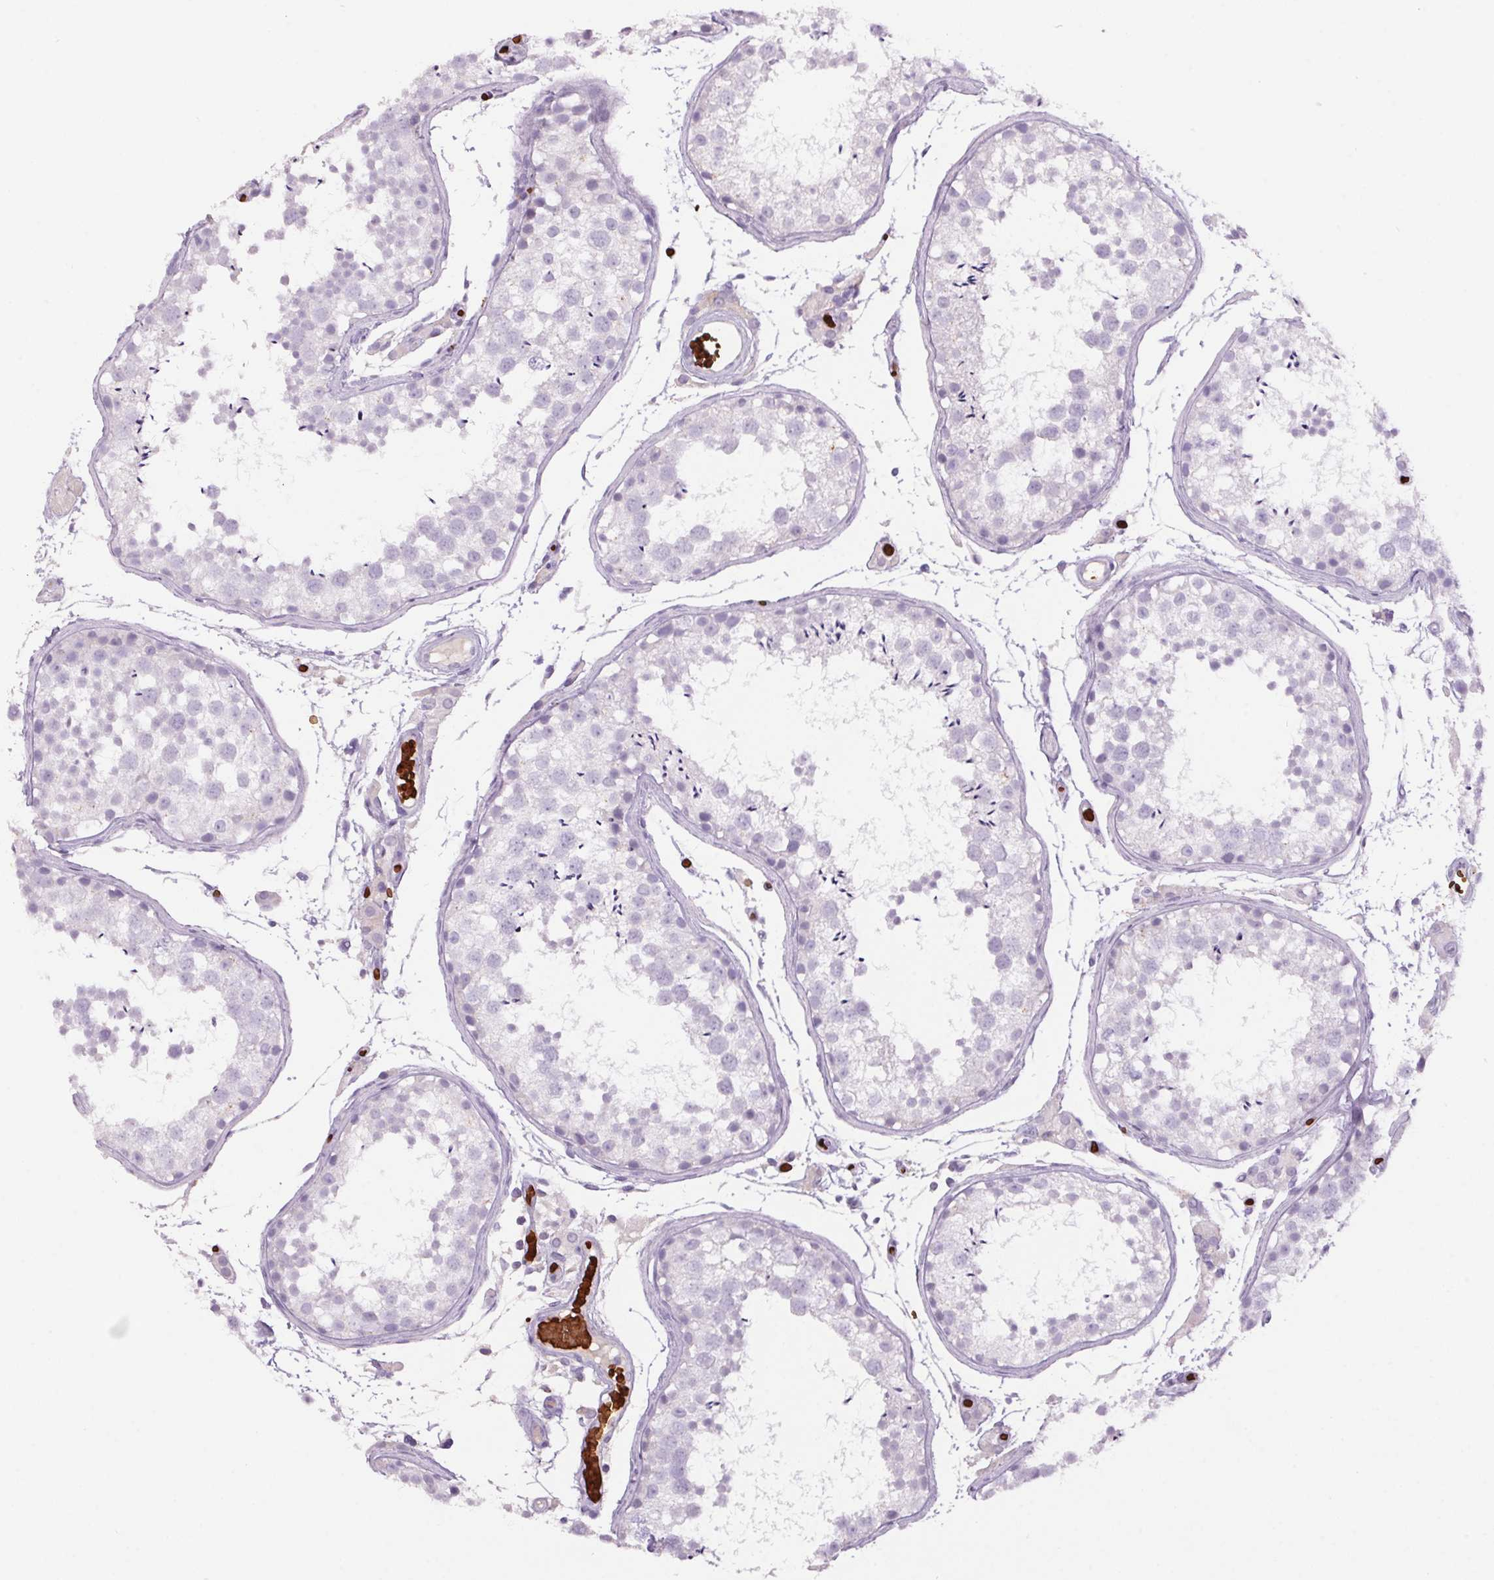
{"staining": {"intensity": "negative", "quantity": "none", "location": "none"}, "tissue": "testis", "cell_type": "Cells in seminiferous ducts", "image_type": "normal", "snomed": [{"axis": "morphology", "description": "Normal tissue, NOS"}, {"axis": "topography", "description": "Testis"}], "caption": "Immunohistochemistry image of benign testis: testis stained with DAB (3,3'-diaminobenzidine) exhibits no significant protein staining in cells in seminiferous ducts.", "gene": "HBQ1", "patient": {"sex": "male", "age": 29}}